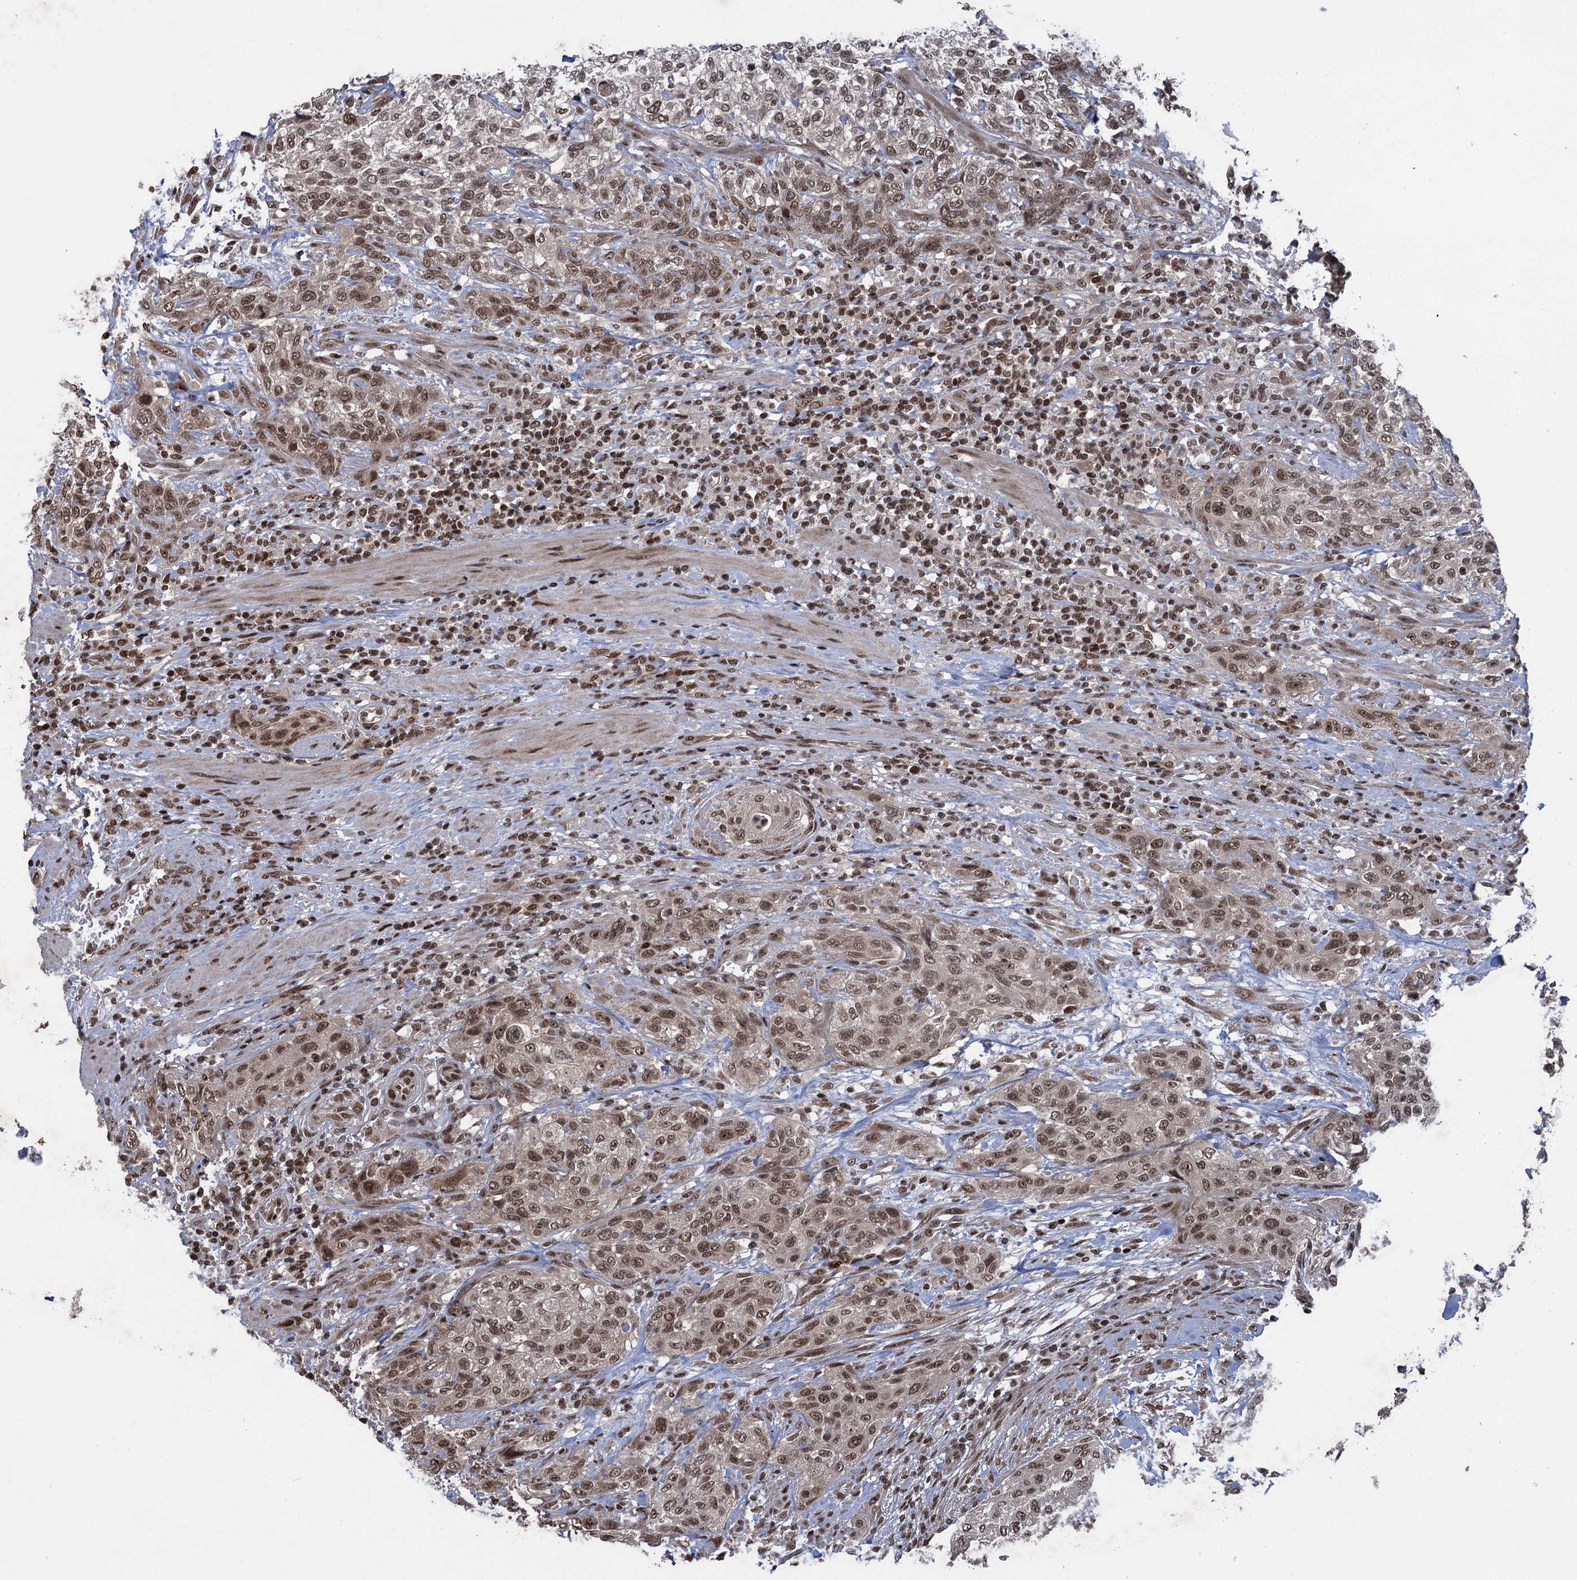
{"staining": {"intensity": "moderate", "quantity": ">75%", "location": "nuclear"}, "tissue": "urothelial cancer", "cell_type": "Tumor cells", "image_type": "cancer", "snomed": [{"axis": "morphology", "description": "Normal tissue, NOS"}, {"axis": "morphology", "description": "Urothelial carcinoma, NOS"}, {"axis": "topography", "description": "Urinary bladder"}, {"axis": "topography", "description": "Peripheral nerve tissue"}], "caption": "High-magnification brightfield microscopy of transitional cell carcinoma stained with DAB (3,3'-diaminobenzidine) (brown) and counterstained with hematoxylin (blue). tumor cells exhibit moderate nuclear expression is seen in approximately>75% of cells.", "gene": "ZNF169", "patient": {"sex": "male", "age": 35}}